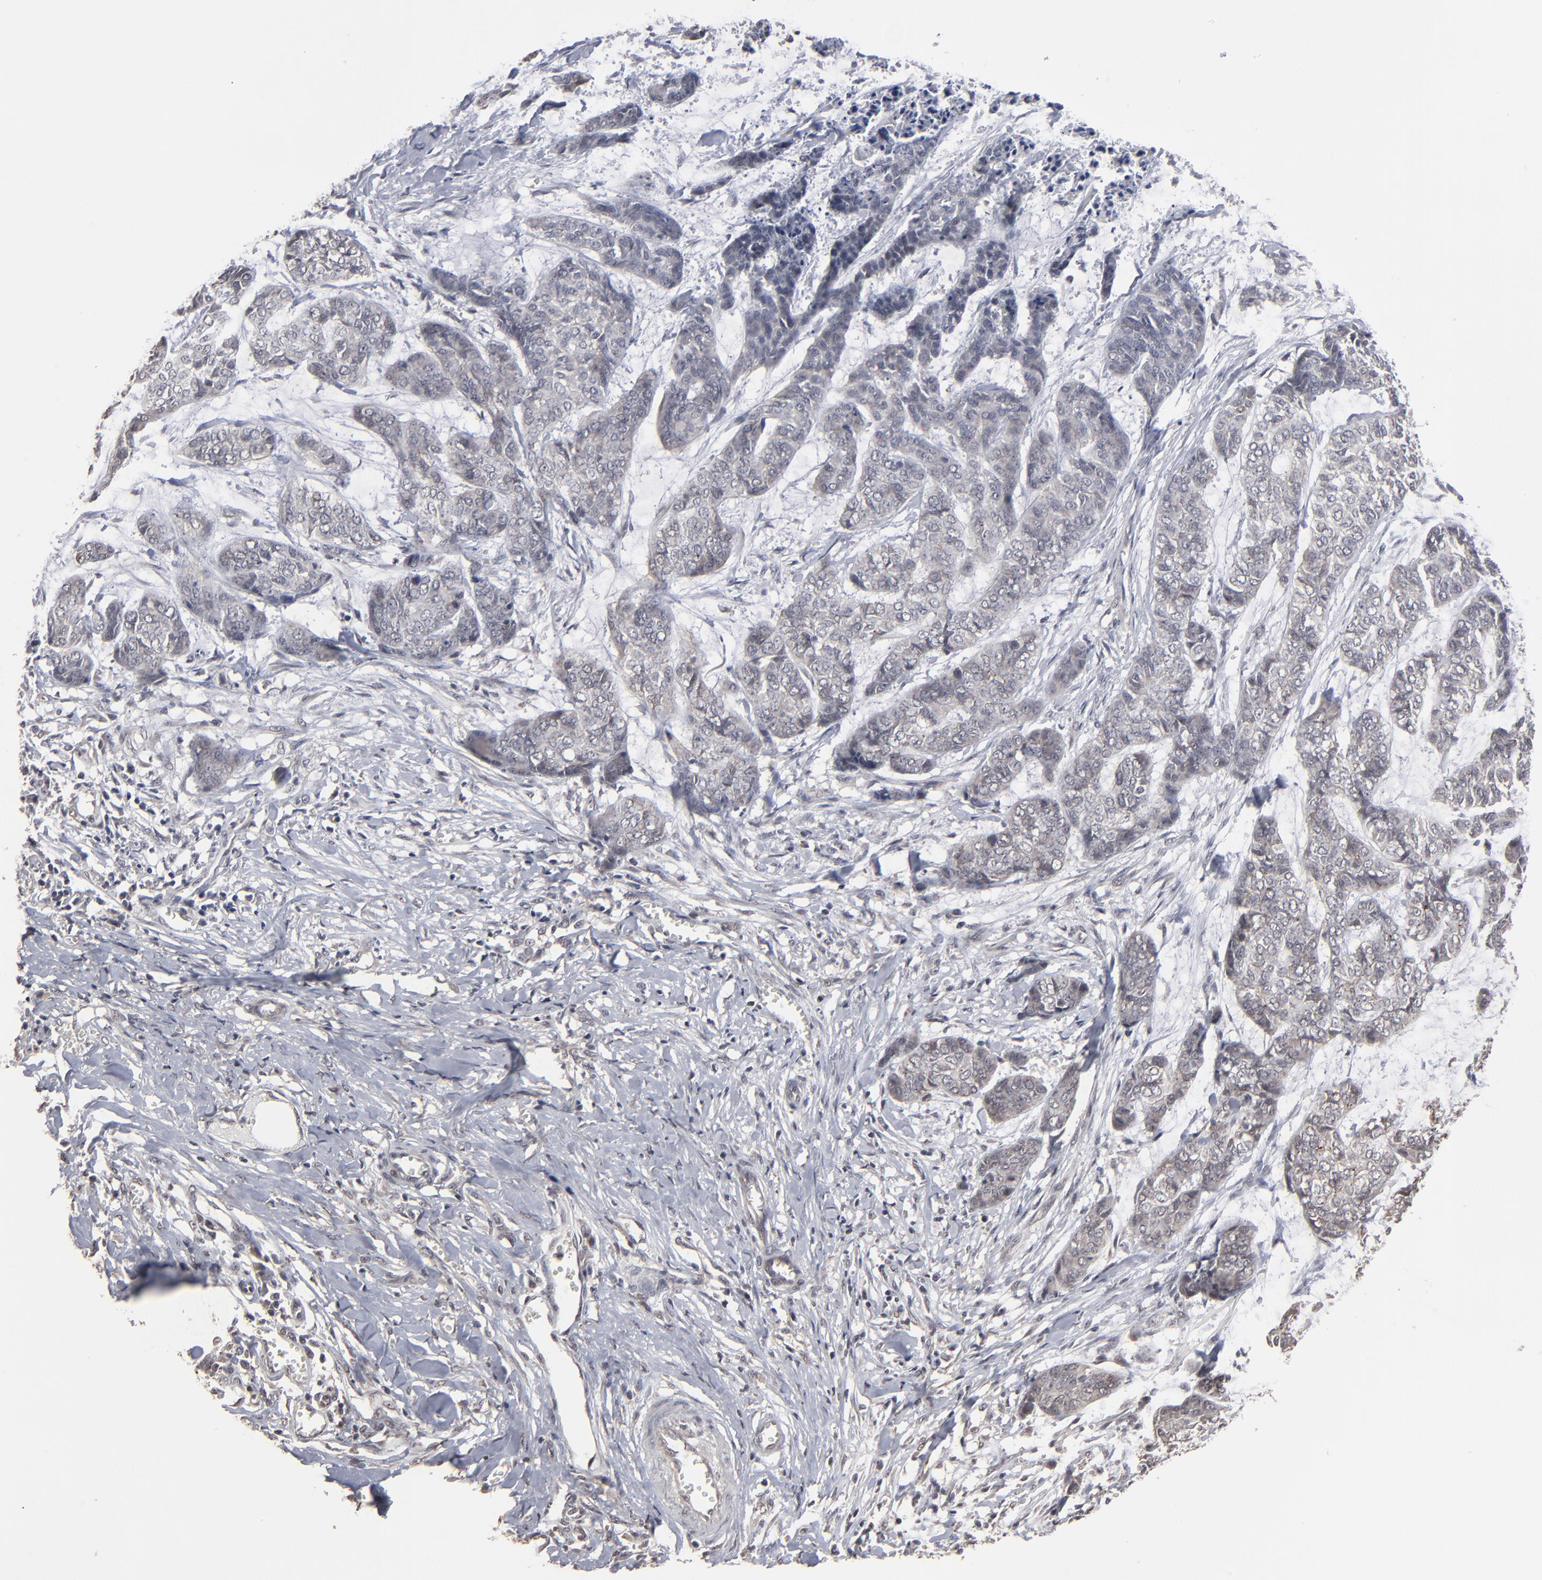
{"staining": {"intensity": "weak", "quantity": "<25%", "location": "cytoplasmic/membranous"}, "tissue": "skin cancer", "cell_type": "Tumor cells", "image_type": "cancer", "snomed": [{"axis": "morphology", "description": "Basal cell carcinoma"}, {"axis": "topography", "description": "Skin"}], "caption": "Protein analysis of skin basal cell carcinoma shows no significant positivity in tumor cells. Nuclei are stained in blue.", "gene": "SLC22A17", "patient": {"sex": "female", "age": 64}}